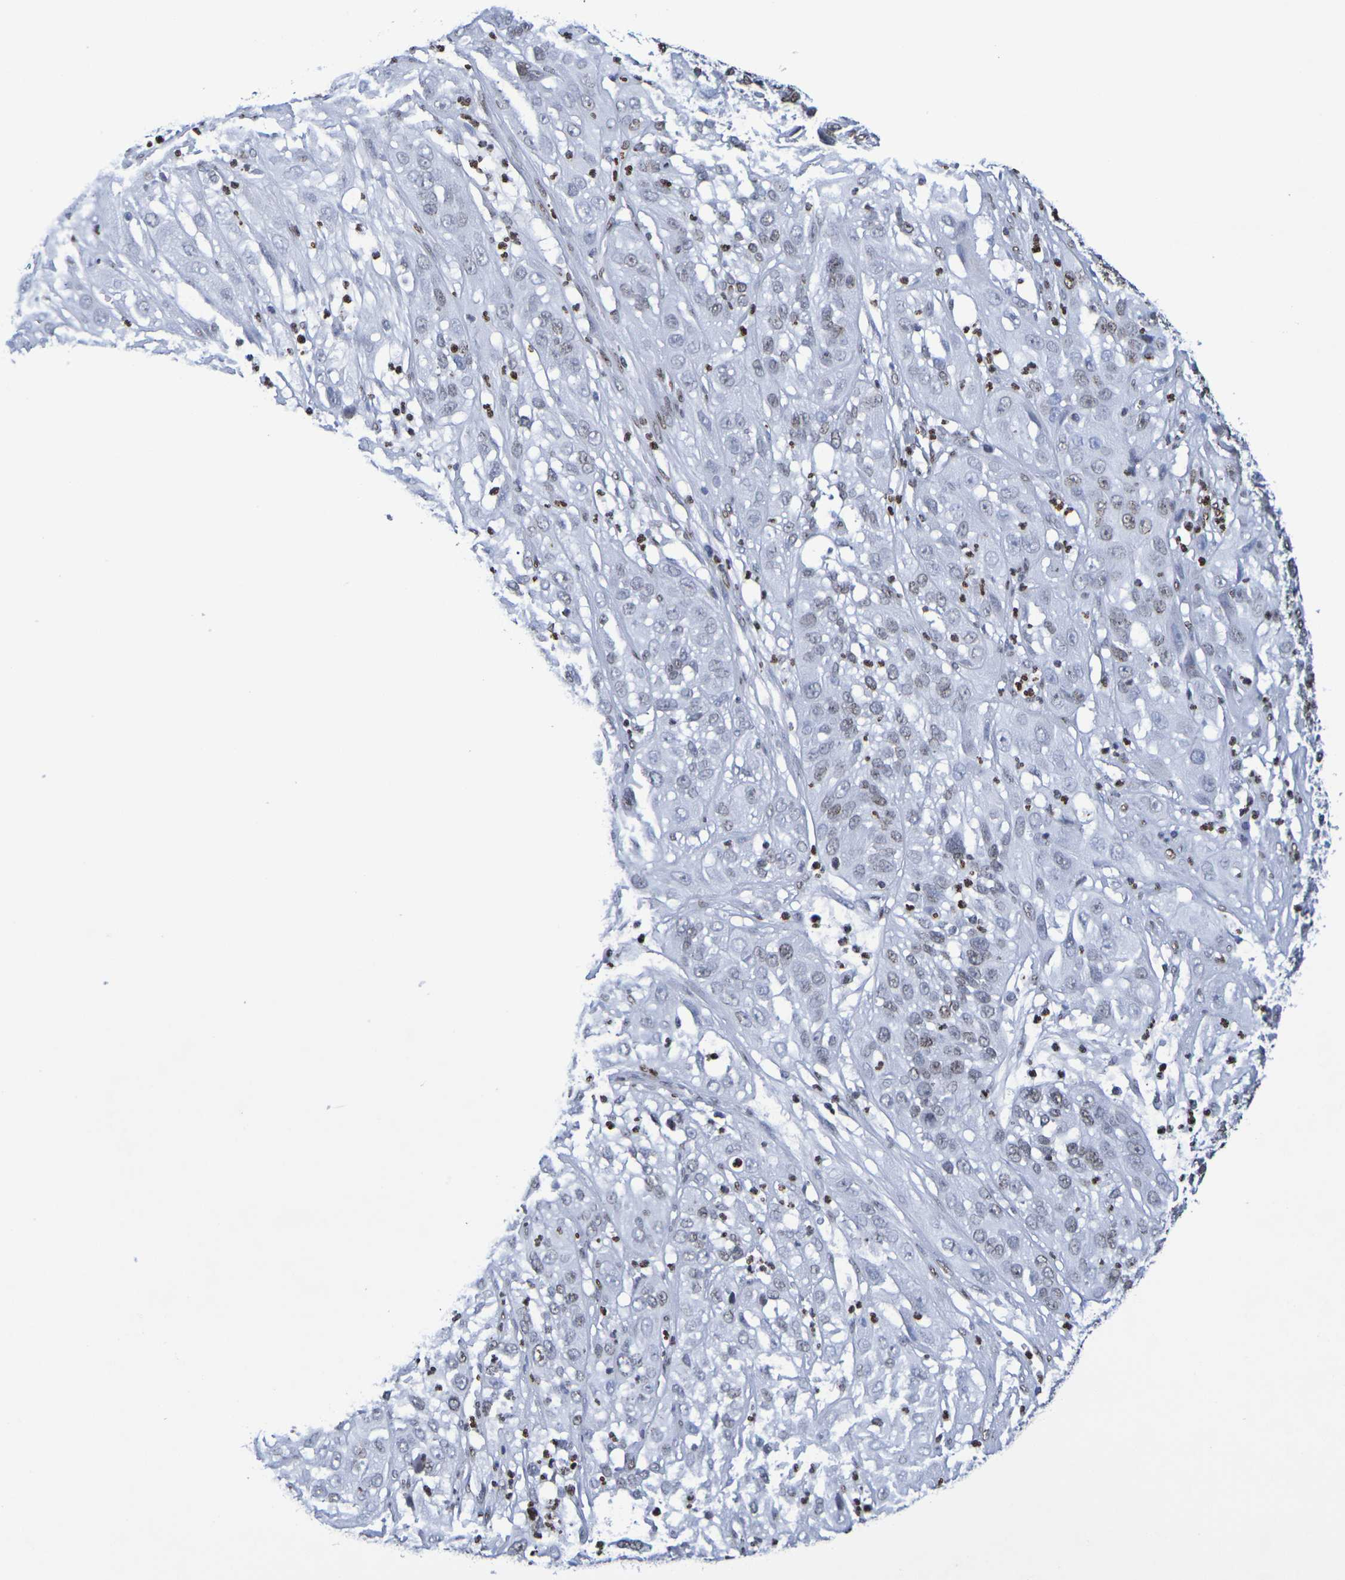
{"staining": {"intensity": "weak", "quantity": ">75%", "location": "nuclear"}, "tissue": "cervical cancer", "cell_type": "Tumor cells", "image_type": "cancer", "snomed": [{"axis": "morphology", "description": "Squamous cell carcinoma, NOS"}, {"axis": "topography", "description": "Cervix"}], "caption": "Cervical cancer tissue reveals weak nuclear expression in about >75% of tumor cells (Brightfield microscopy of DAB IHC at high magnification).", "gene": "H1-5", "patient": {"sex": "female", "age": 32}}